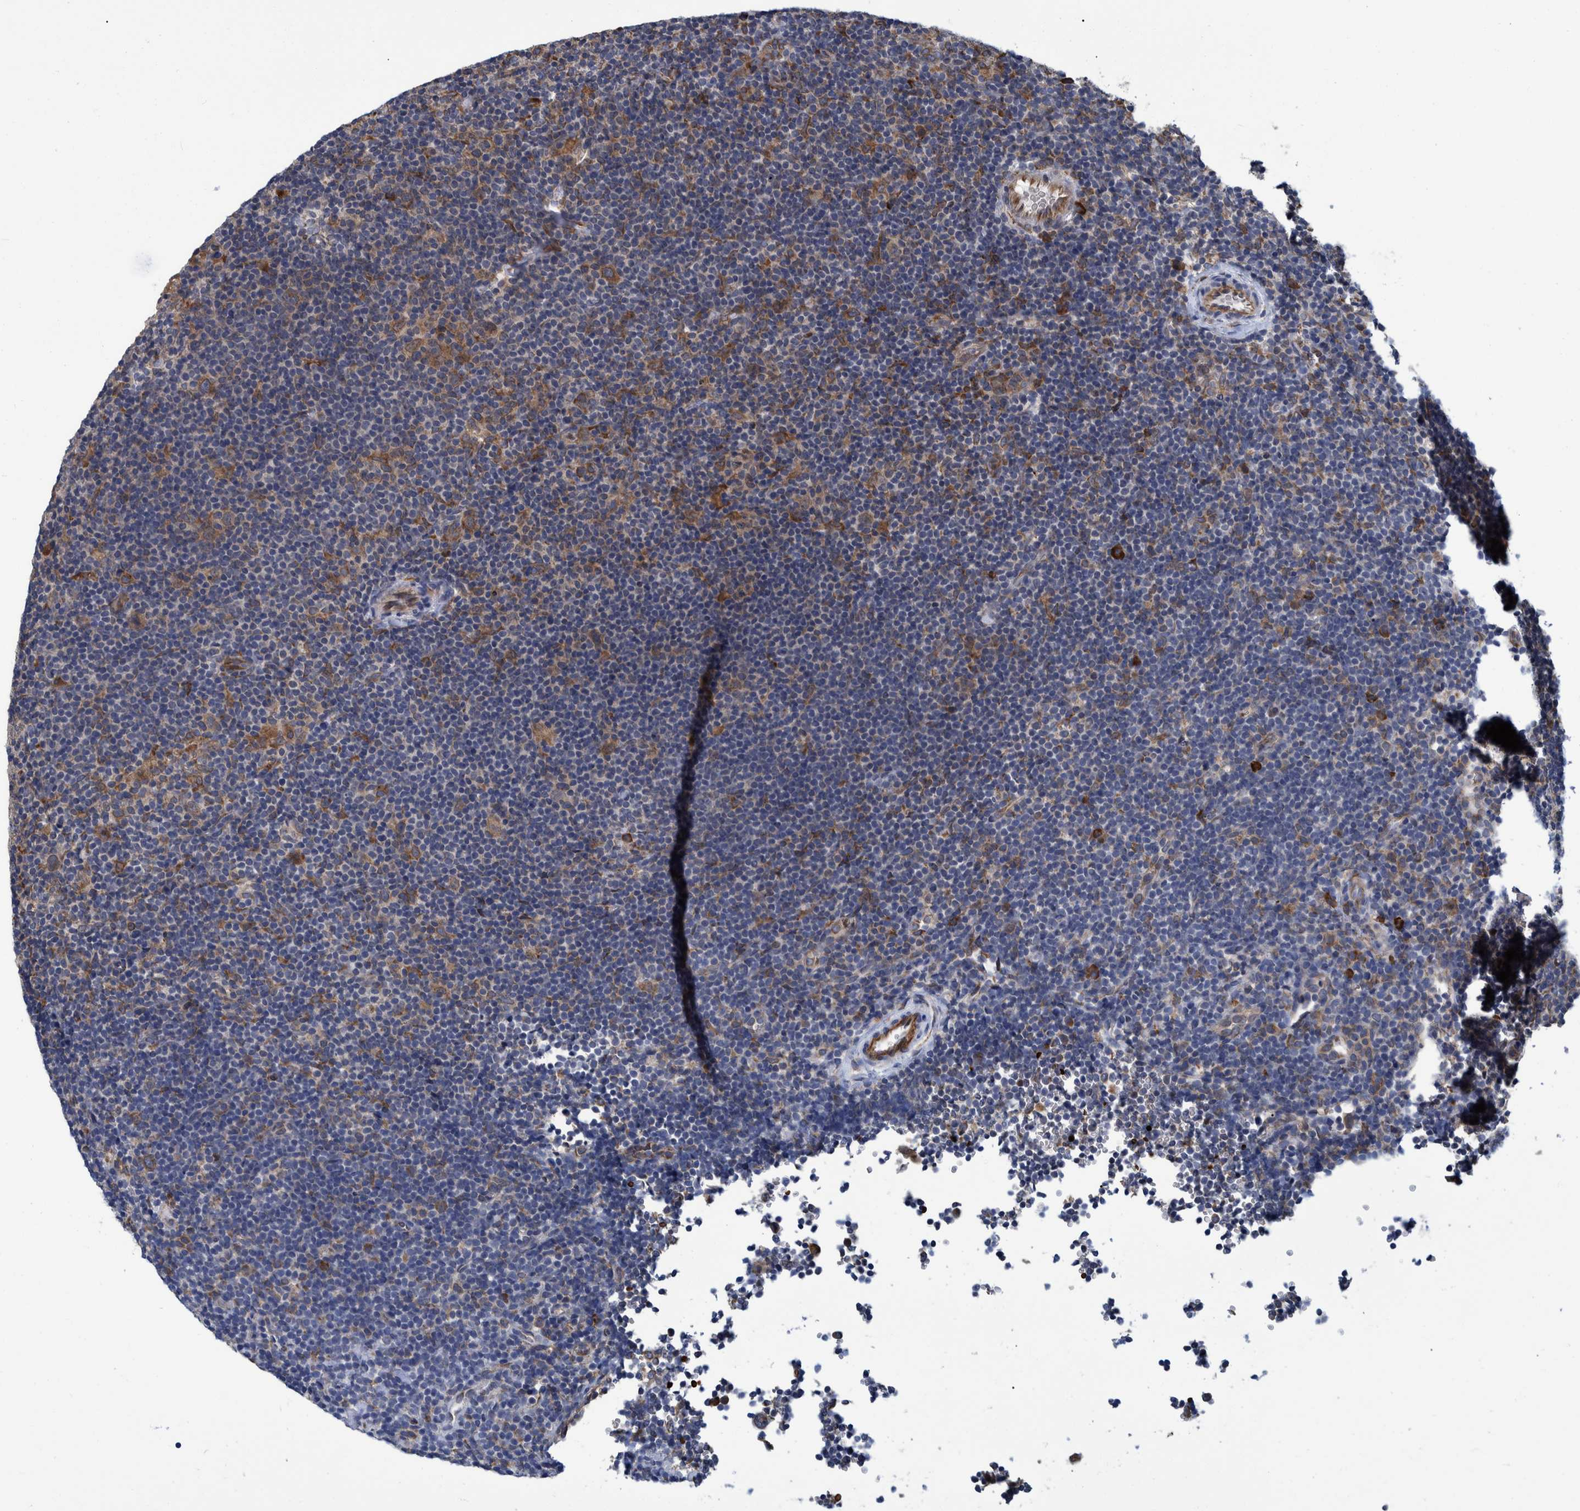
{"staining": {"intensity": "moderate", "quantity": ">75%", "location": "cytoplasmic/membranous"}, "tissue": "lymphoma", "cell_type": "Tumor cells", "image_type": "cancer", "snomed": [{"axis": "morphology", "description": "Hodgkin's disease, NOS"}, {"axis": "topography", "description": "Lymph node"}], "caption": "Immunohistochemical staining of Hodgkin's disease demonstrates medium levels of moderate cytoplasmic/membranous positivity in about >75% of tumor cells. (DAB IHC, brown staining for protein, blue staining for nuclei).", "gene": "SPAG5", "patient": {"sex": "female", "age": 57}}